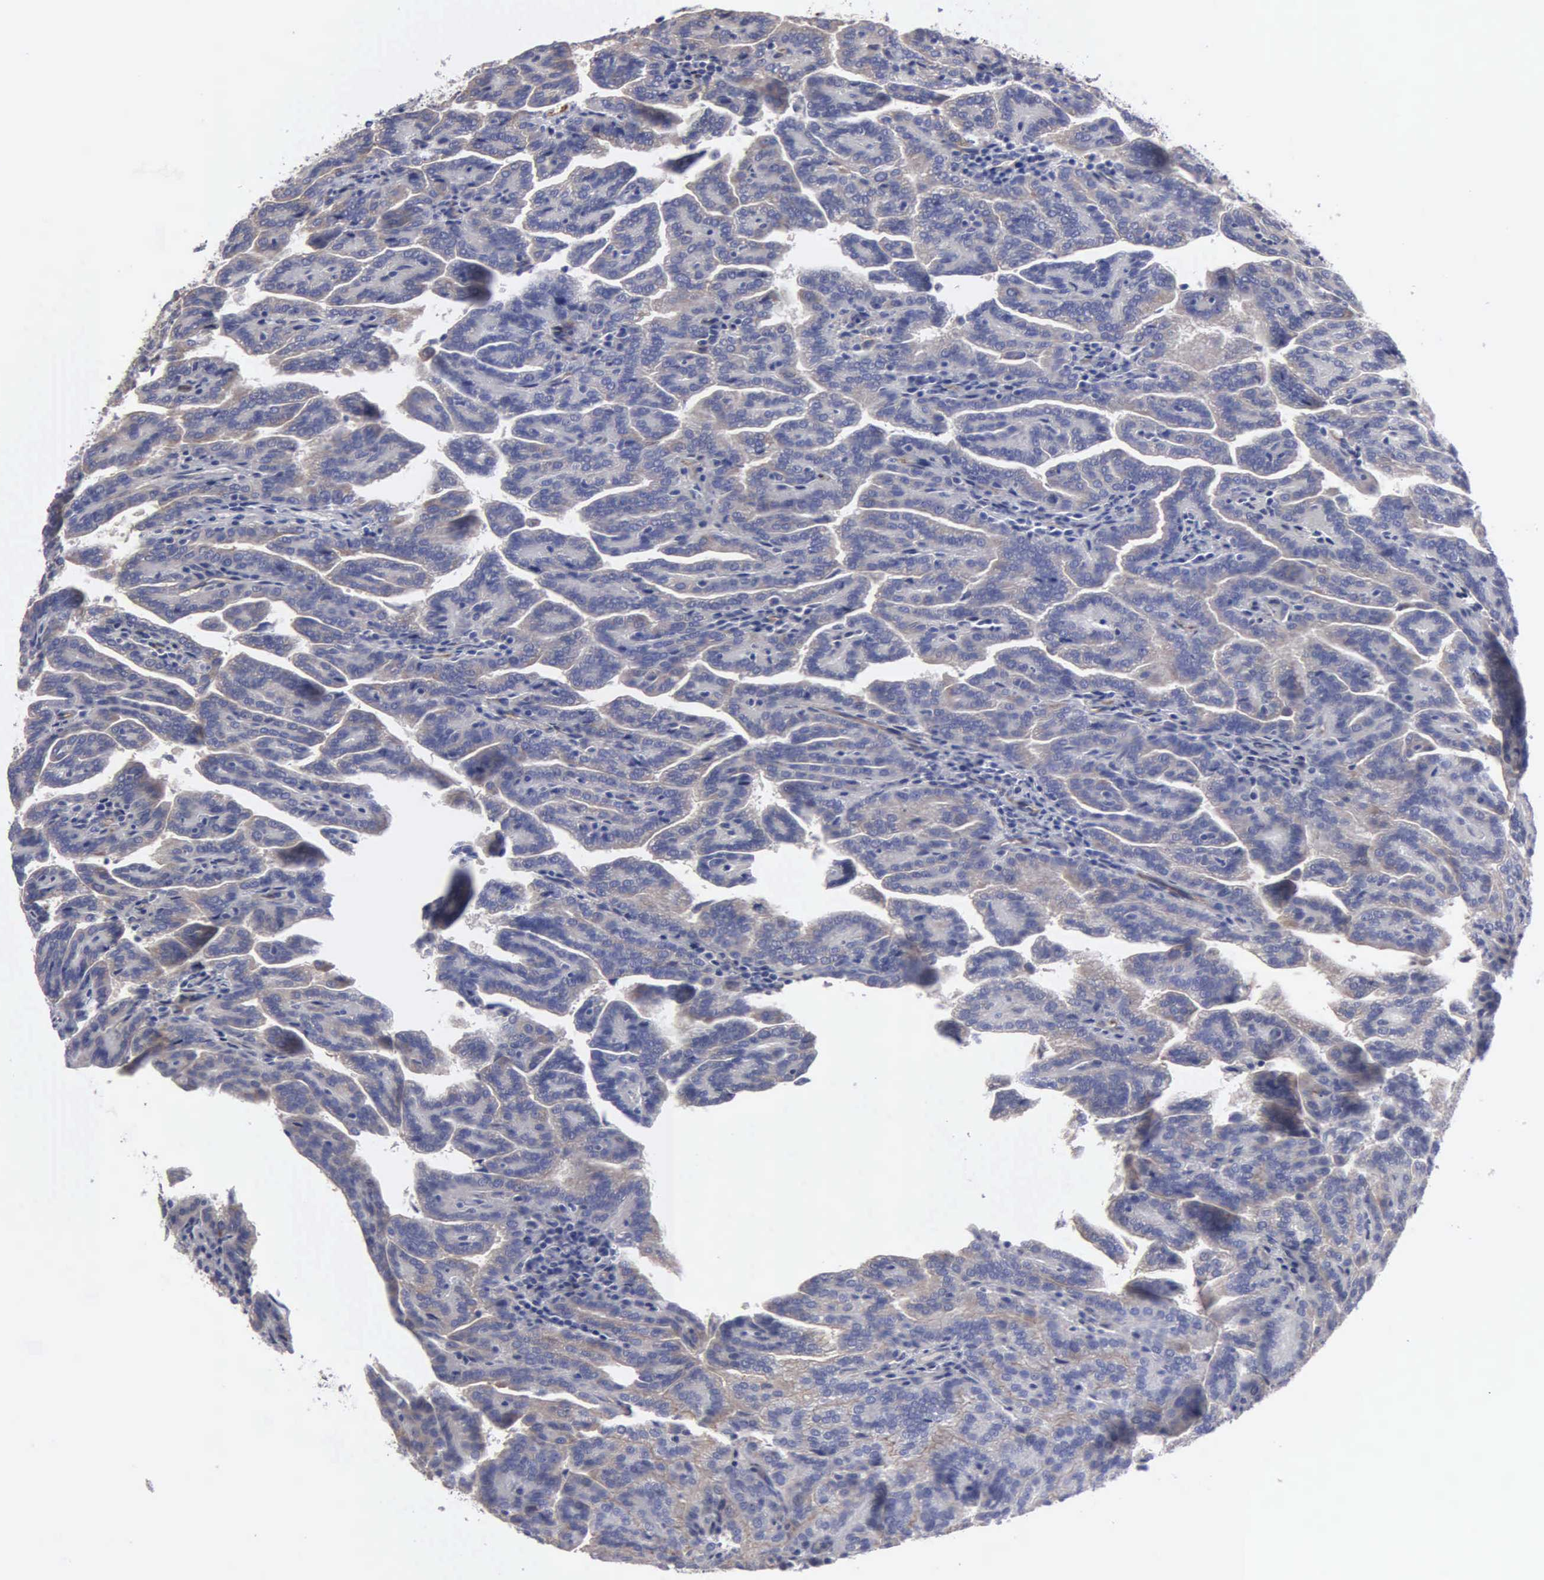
{"staining": {"intensity": "weak", "quantity": "25%-75%", "location": "cytoplasmic/membranous"}, "tissue": "renal cancer", "cell_type": "Tumor cells", "image_type": "cancer", "snomed": [{"axis": "morphology", "description": "Adenocarcinoma, NOS"}, {"axis": "topography", "description": "Kidney"}], "caption": "Tumor cells show low levels of weak cytoplasmic/membranous expression in about 25%-75% of cells in adenocarcinoma (renal).", "gene": "RDX", "patient": {"sex": "male", "age": 61}}